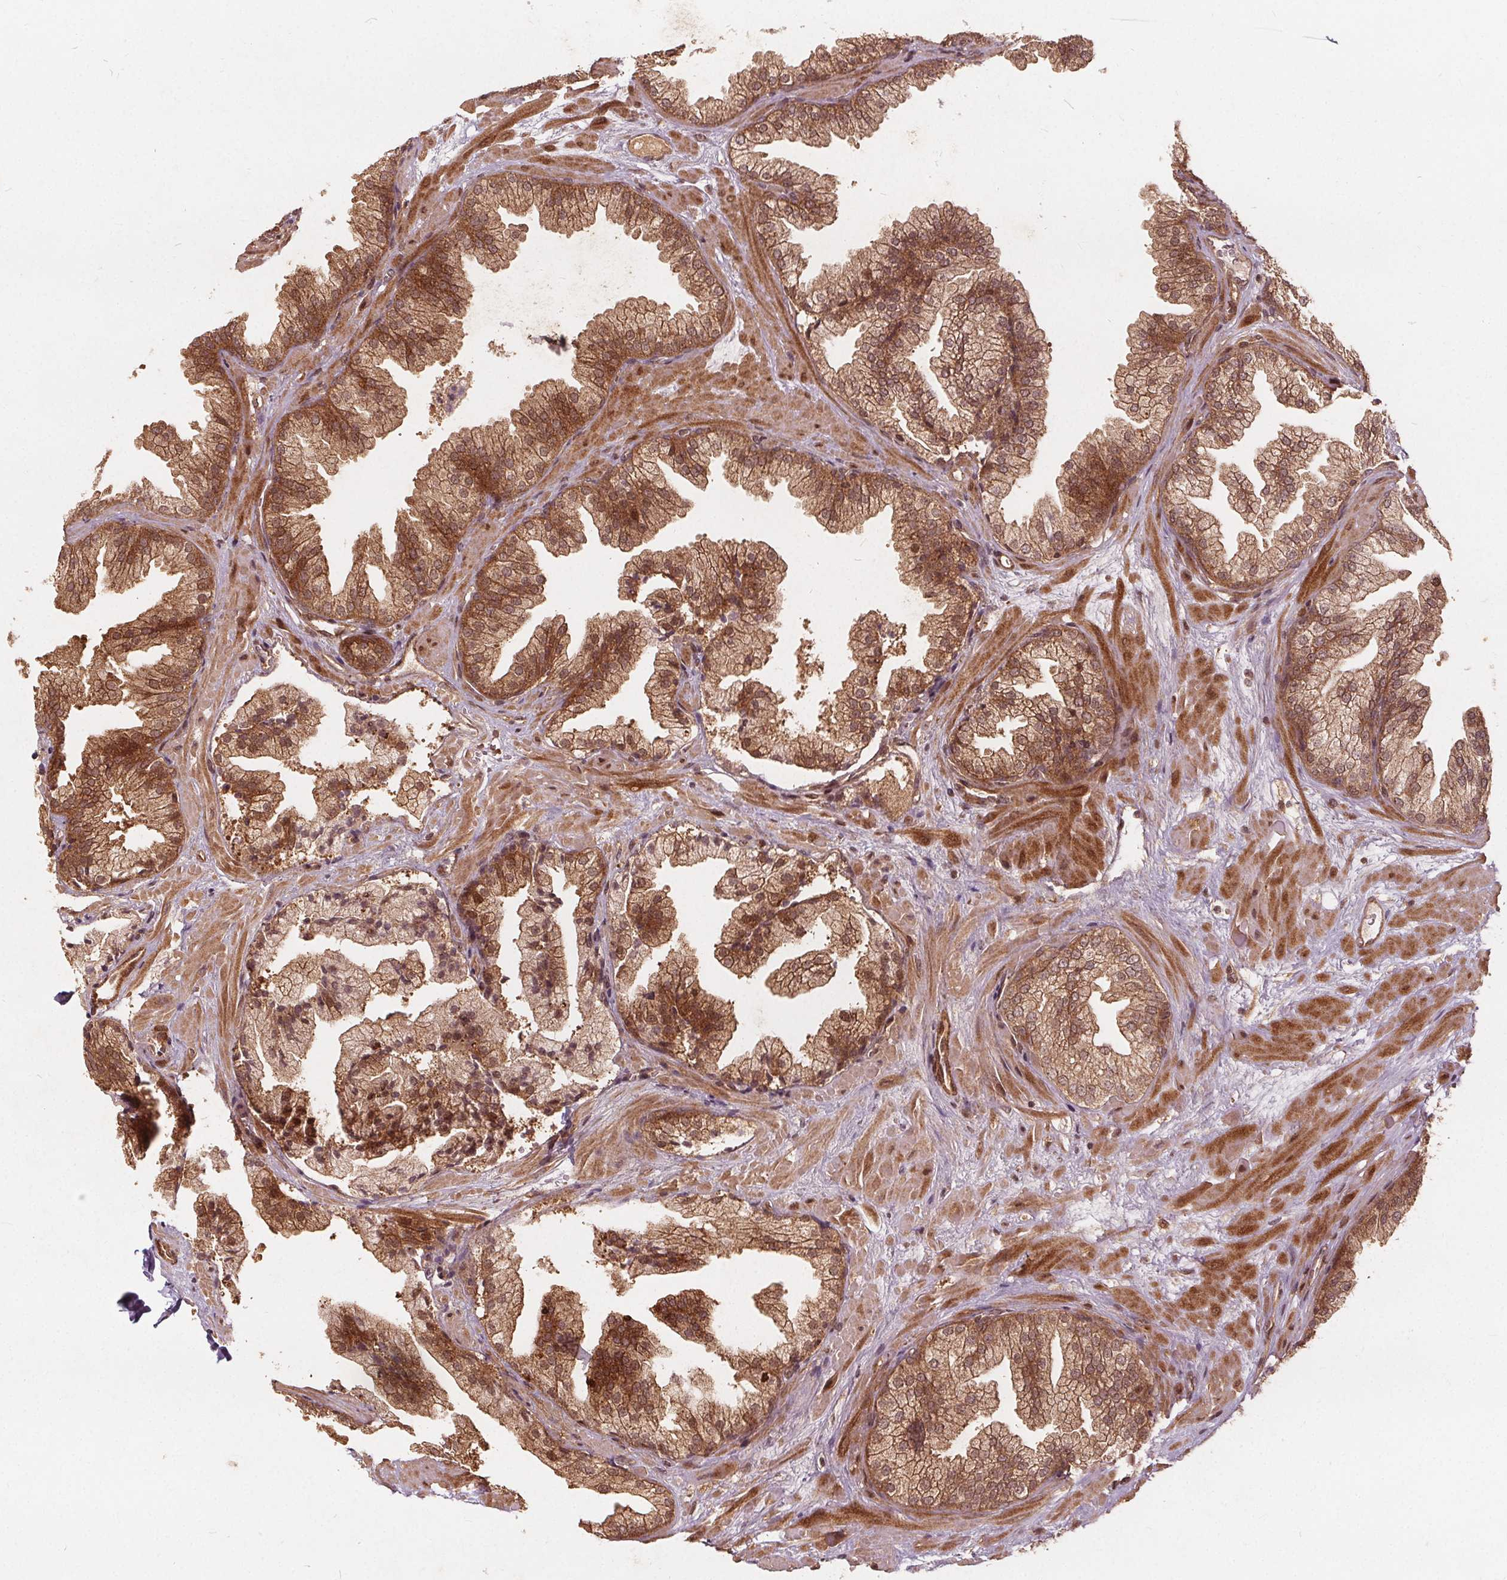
{"staining": {"intensity": "moderate", "quantity": ">75%", "location": "cytoplasmic/membranous,nuclear"}, "tissue": "prostate", "cell_type": "Glandular cells", "image_type": "normal", "snomed": [{"axis": "morphology", "description": "Normal tissue, NOS"}, {"axis": "topography", "description": "Prostate"}], "caption": "The image exhibits a brown stain indicating the presence of a protein in the cytoplasmic/membranous,nuclear of glandular cells in prostate. (Stains: DAB (3,3'-diaminobenzidine) in brown, nuclei in blue, Microscopy: brightfield microscopy at high magnification).", "gene": "PPP1CB", "patient": {"sex": "male", "age": 37}}